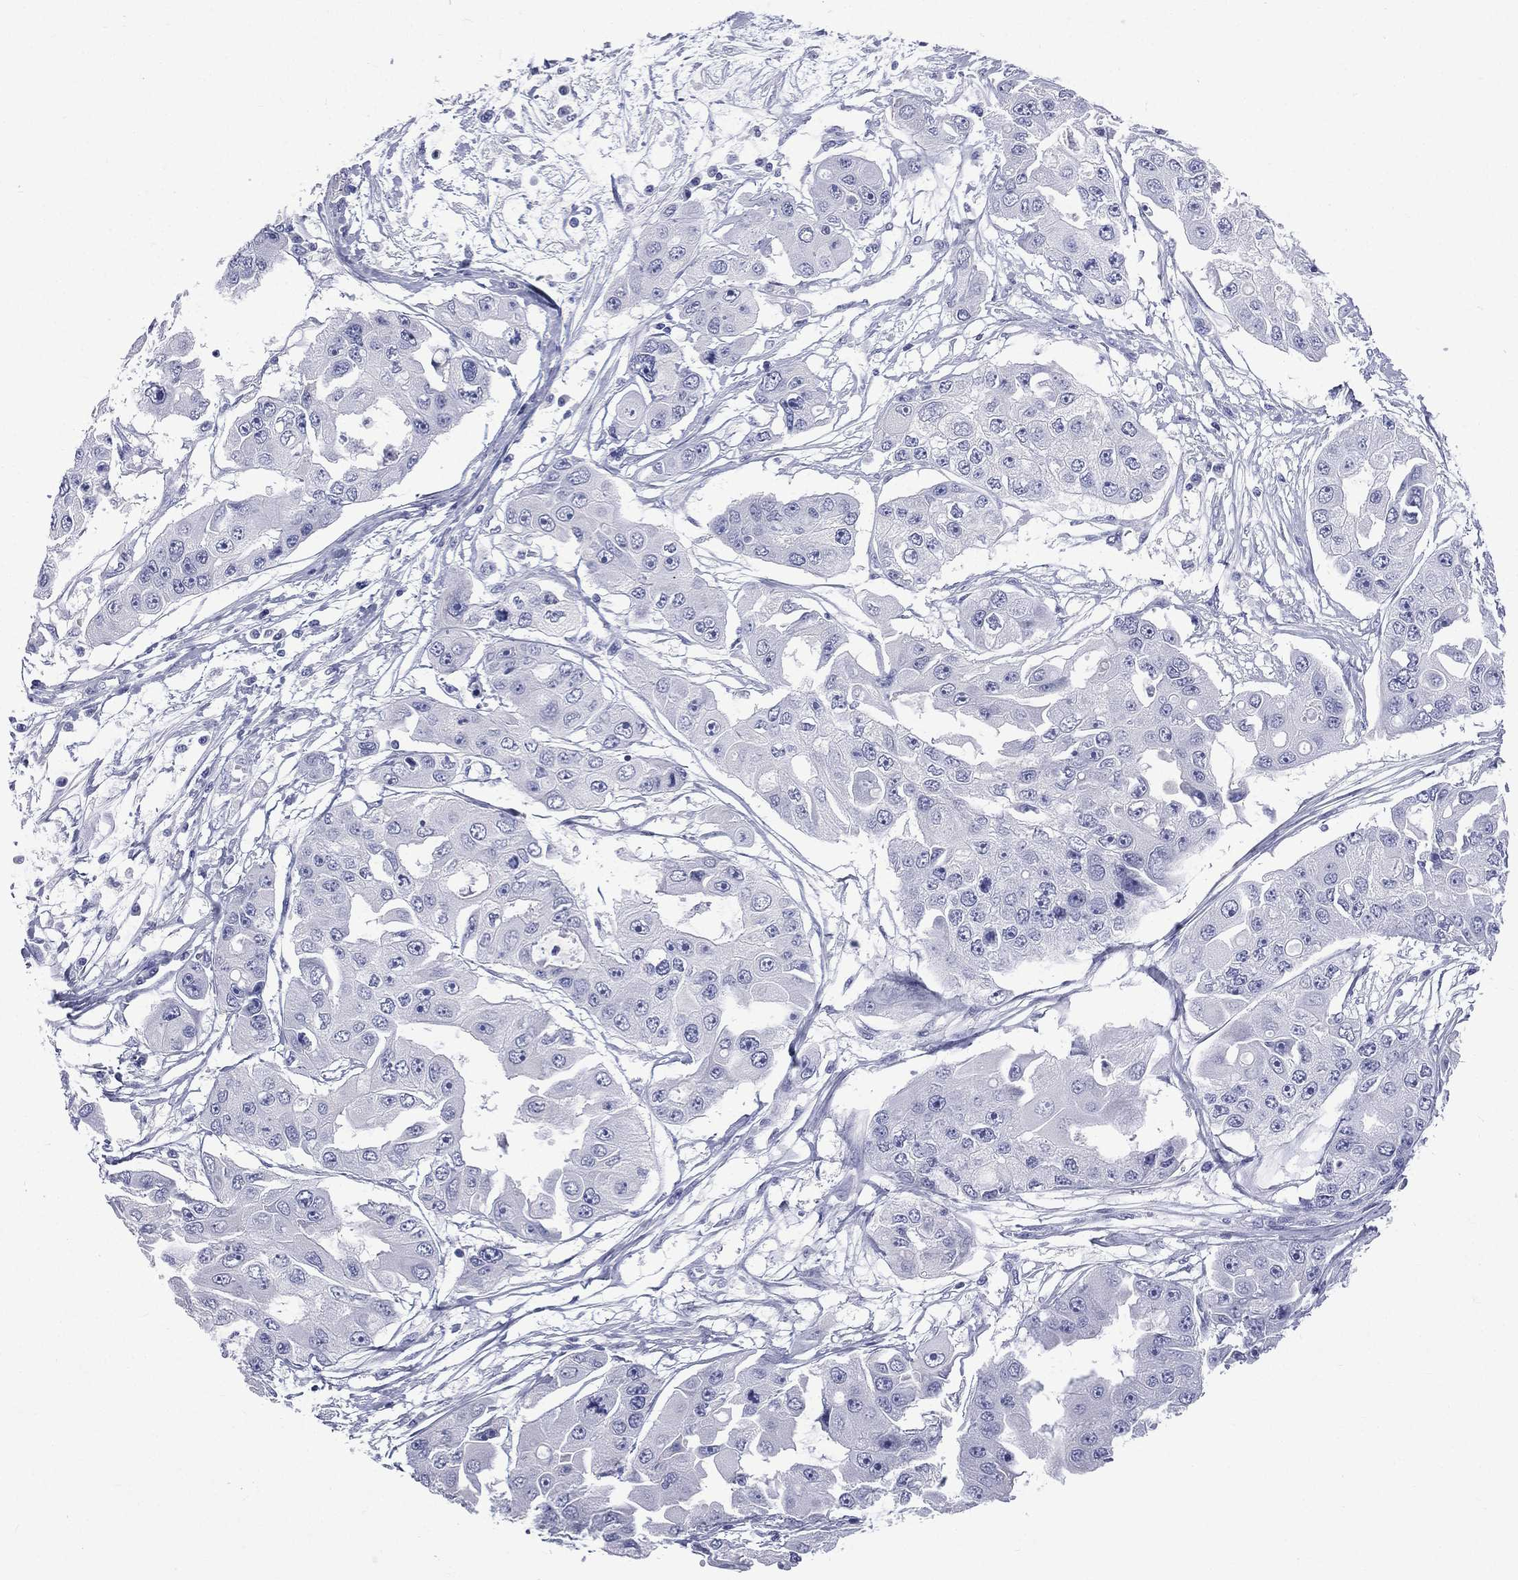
{"staining": {"intensity": "negative", "quantity": "none", "location": "none"}, "tissue": "ovarian cancer", "cell_type": "Tumor cells", "image_type": "cancer", "snomed": [{"axis": "morphology", "description": "Cystadenocarcinoma, serous, NOS"}, {"axis": "topography", "description": "Ovary"}], "caption": "Tumor cells are negative for protein expression in human ovarian serous cystadenocarcinoma.", "gene": "CES2", "patient": {"sex": "female", "age": 56}}